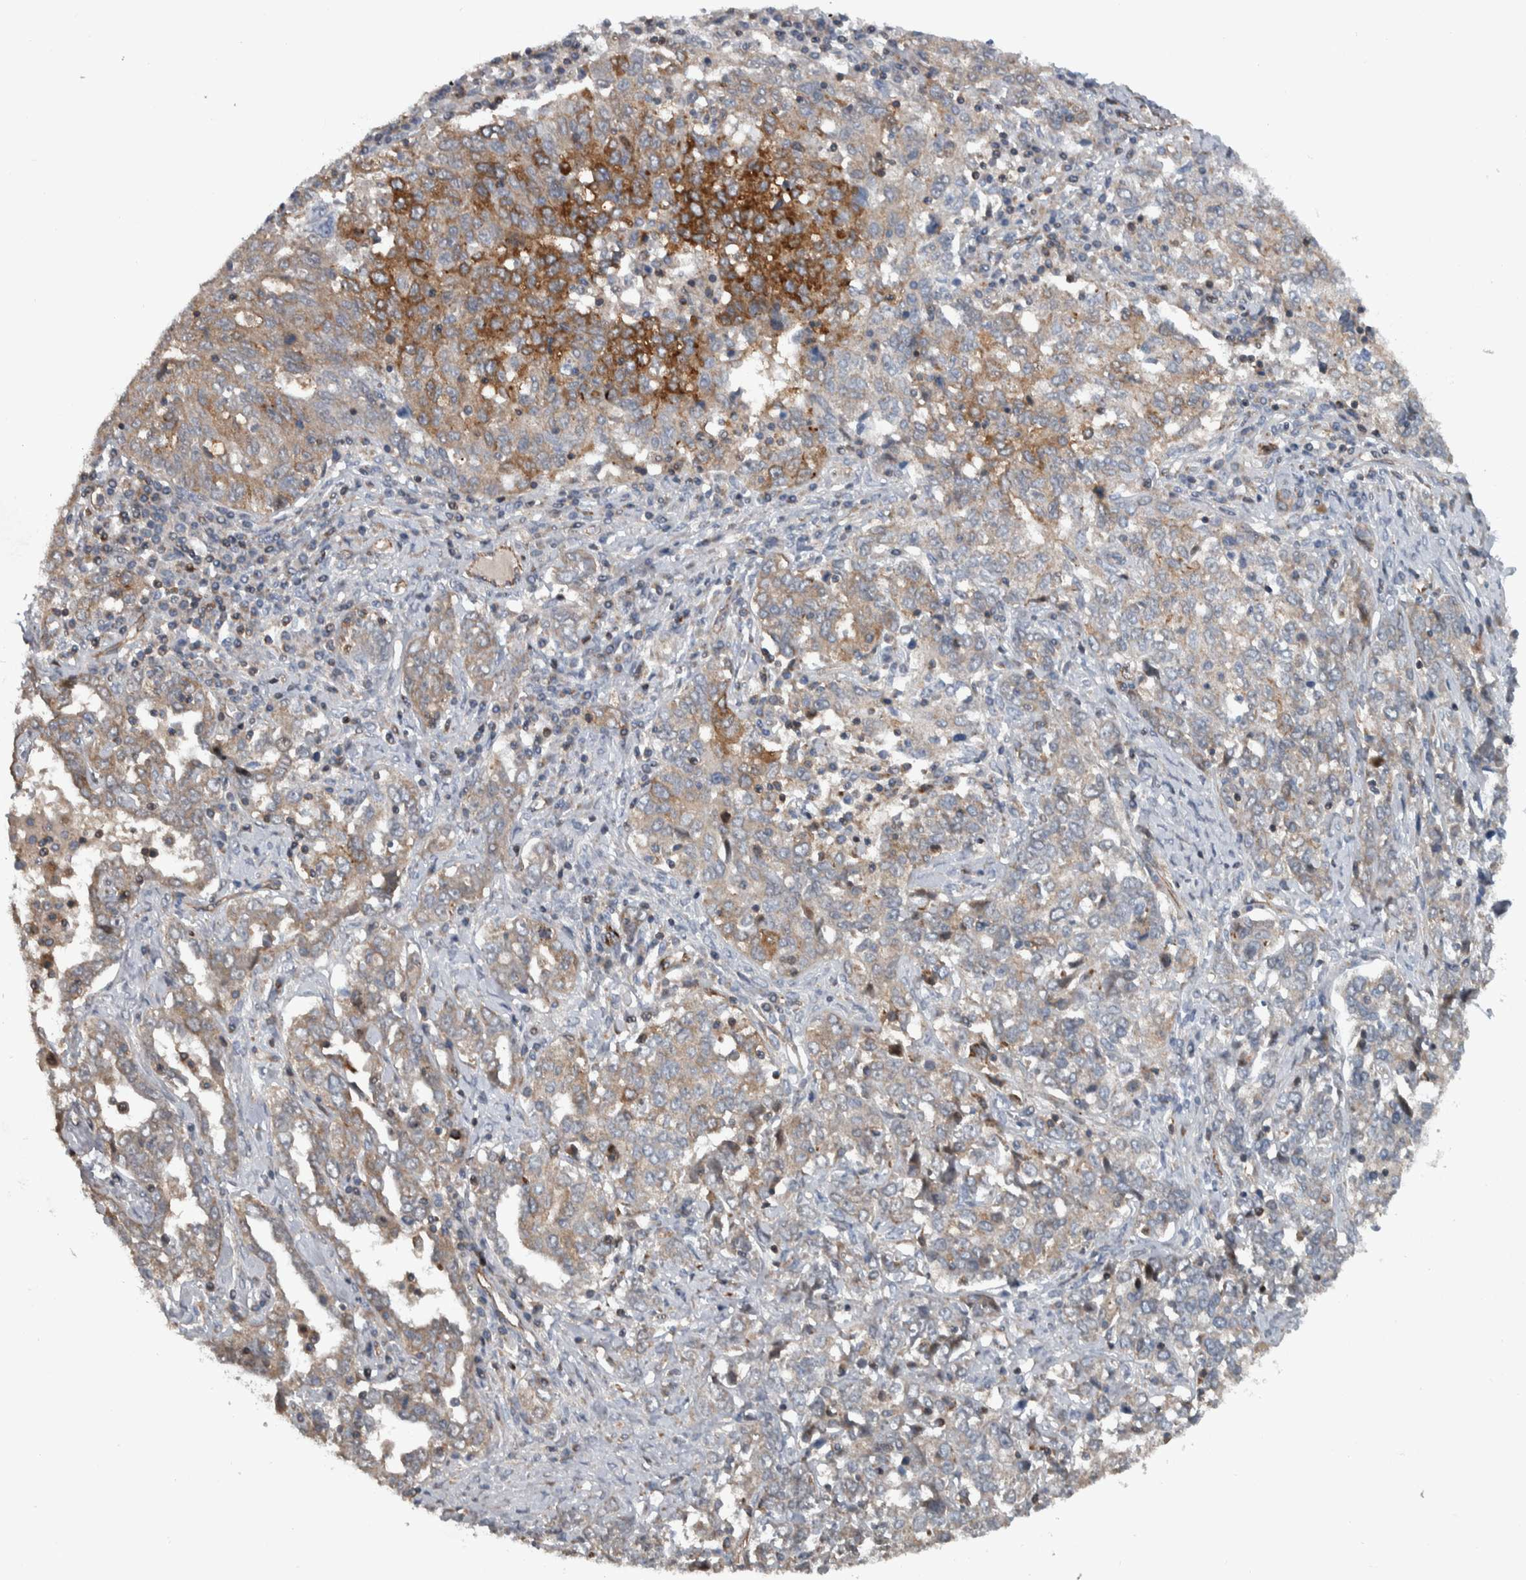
{"staining": {"intensity": "moderate", "quantity": "<25%", "location": "cytoplasmic/membranous"}, "tissue": "ovarian cancer", "cell_type": "Tumor cells", "image_type": "cancer", "snomed": [{"axis": "morphology", "description": "Carcinoma, endometroid"}, {"axis": "topography", "description": "Ovary"}], "caption": "The micrograph exhibits staining of ovarian endometroid carcinoma, revealing moderate cytoplasmic/membranous protein expression (brown color) within tumor cells.", "gene": "BAIAP2L1", "patient": {"sex": "female", "age": 62}}